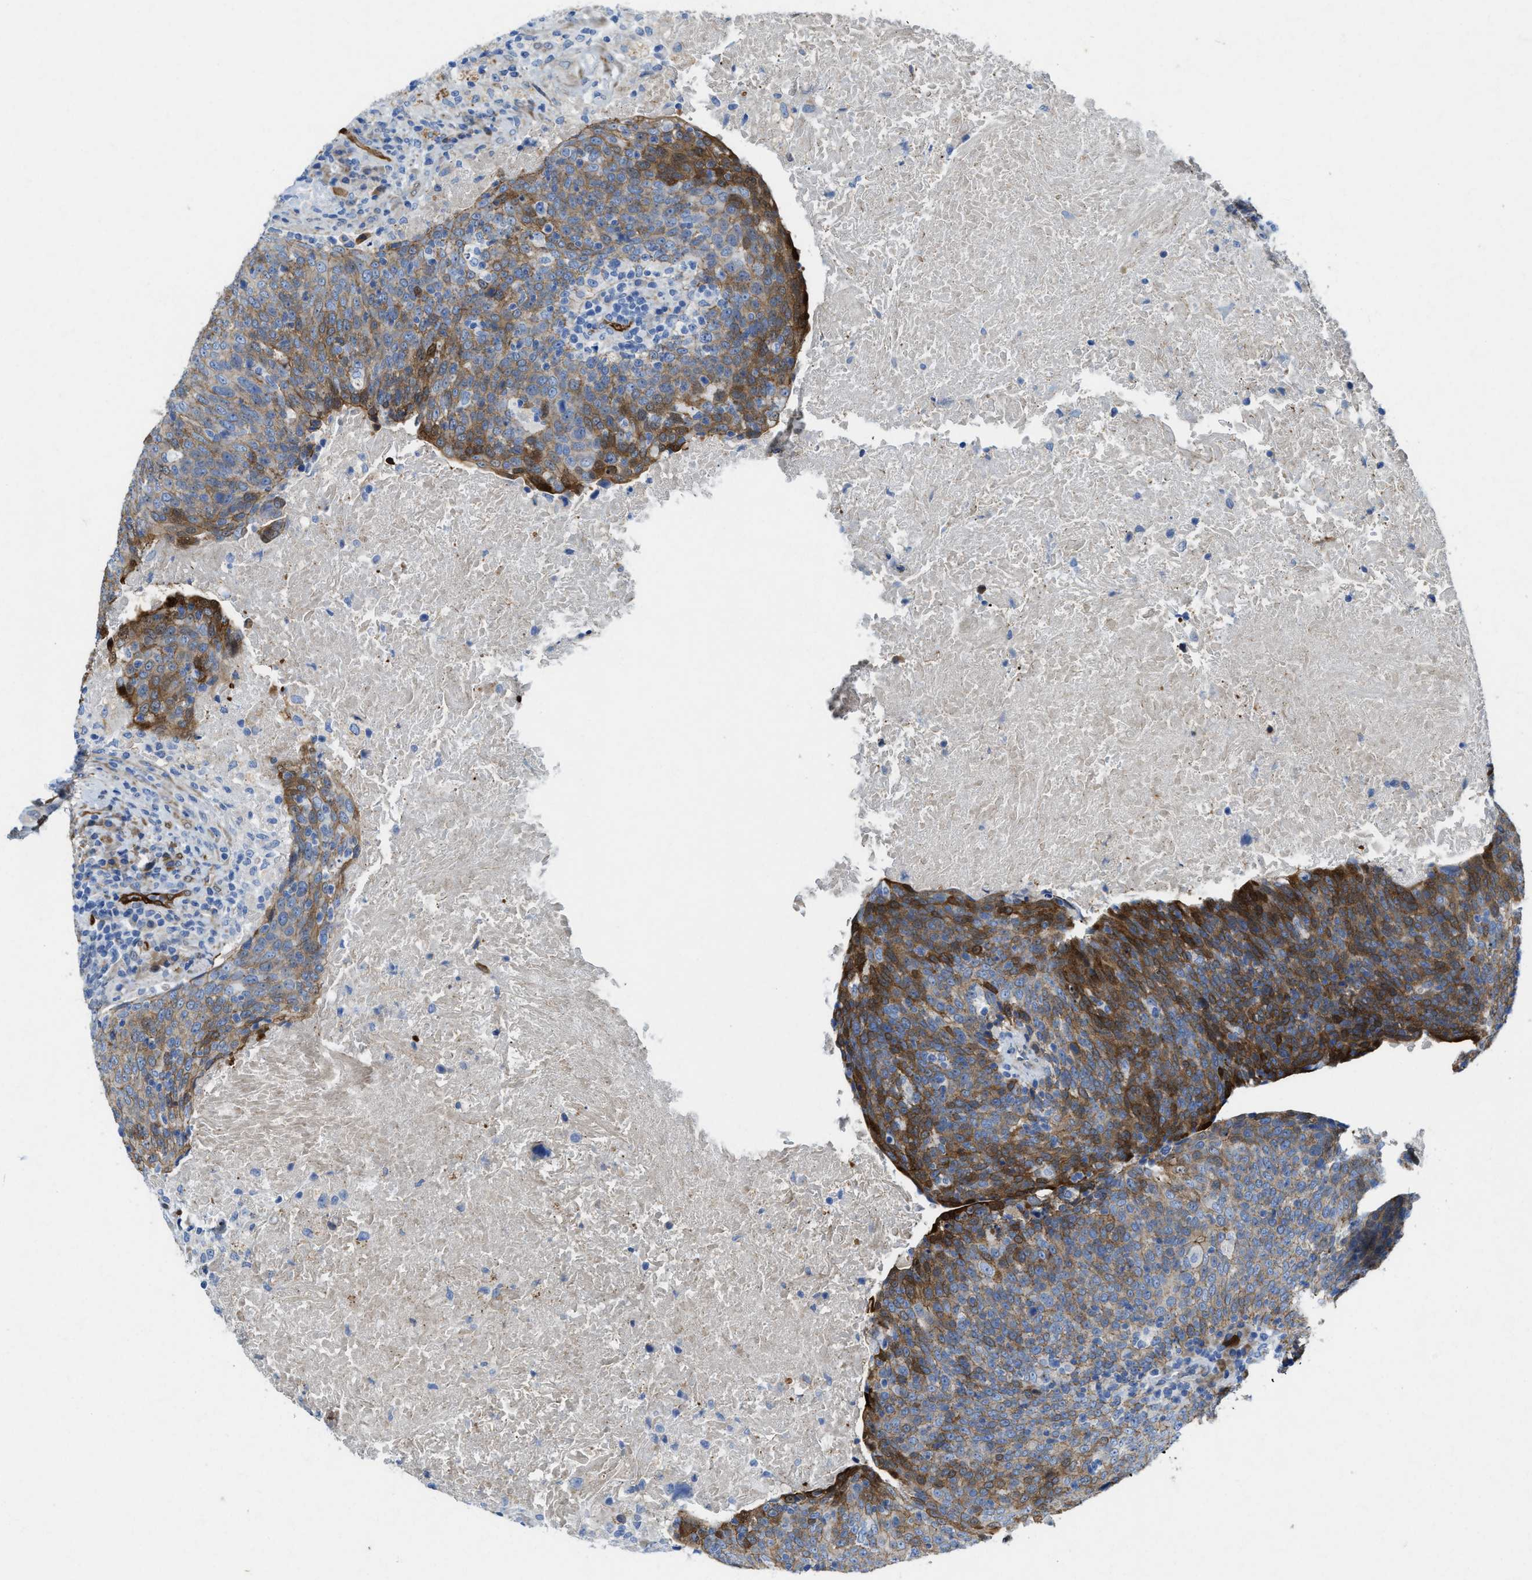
{"staining": {"intensity": "strong", "quantity": "25%-75%", "location": "cytoplasmic/membranous"}, "tissue": "head and neck cancer", "cell_type": "Tumor cells", "image_type": "cancer", "snomed": [{"axis": "morphology", "description": "Squamous cell carcinoma, NOS"}, {"axis": "morphology", "description": "Squamous cell carcinoma, metastatic, NOS"}, {"axis": "topography", "description": "Lymph node"}, {"axis": "topography", "description": "Head-Neck"}], "caption": "A photomicrograph of human head and neck squamous cell carcinoma stained for a protein displays strong cytoplasmic/membranous brown staining in tumor cells.", "gene": "ASS1", "patient": {"sex": "male", "age": 62}}